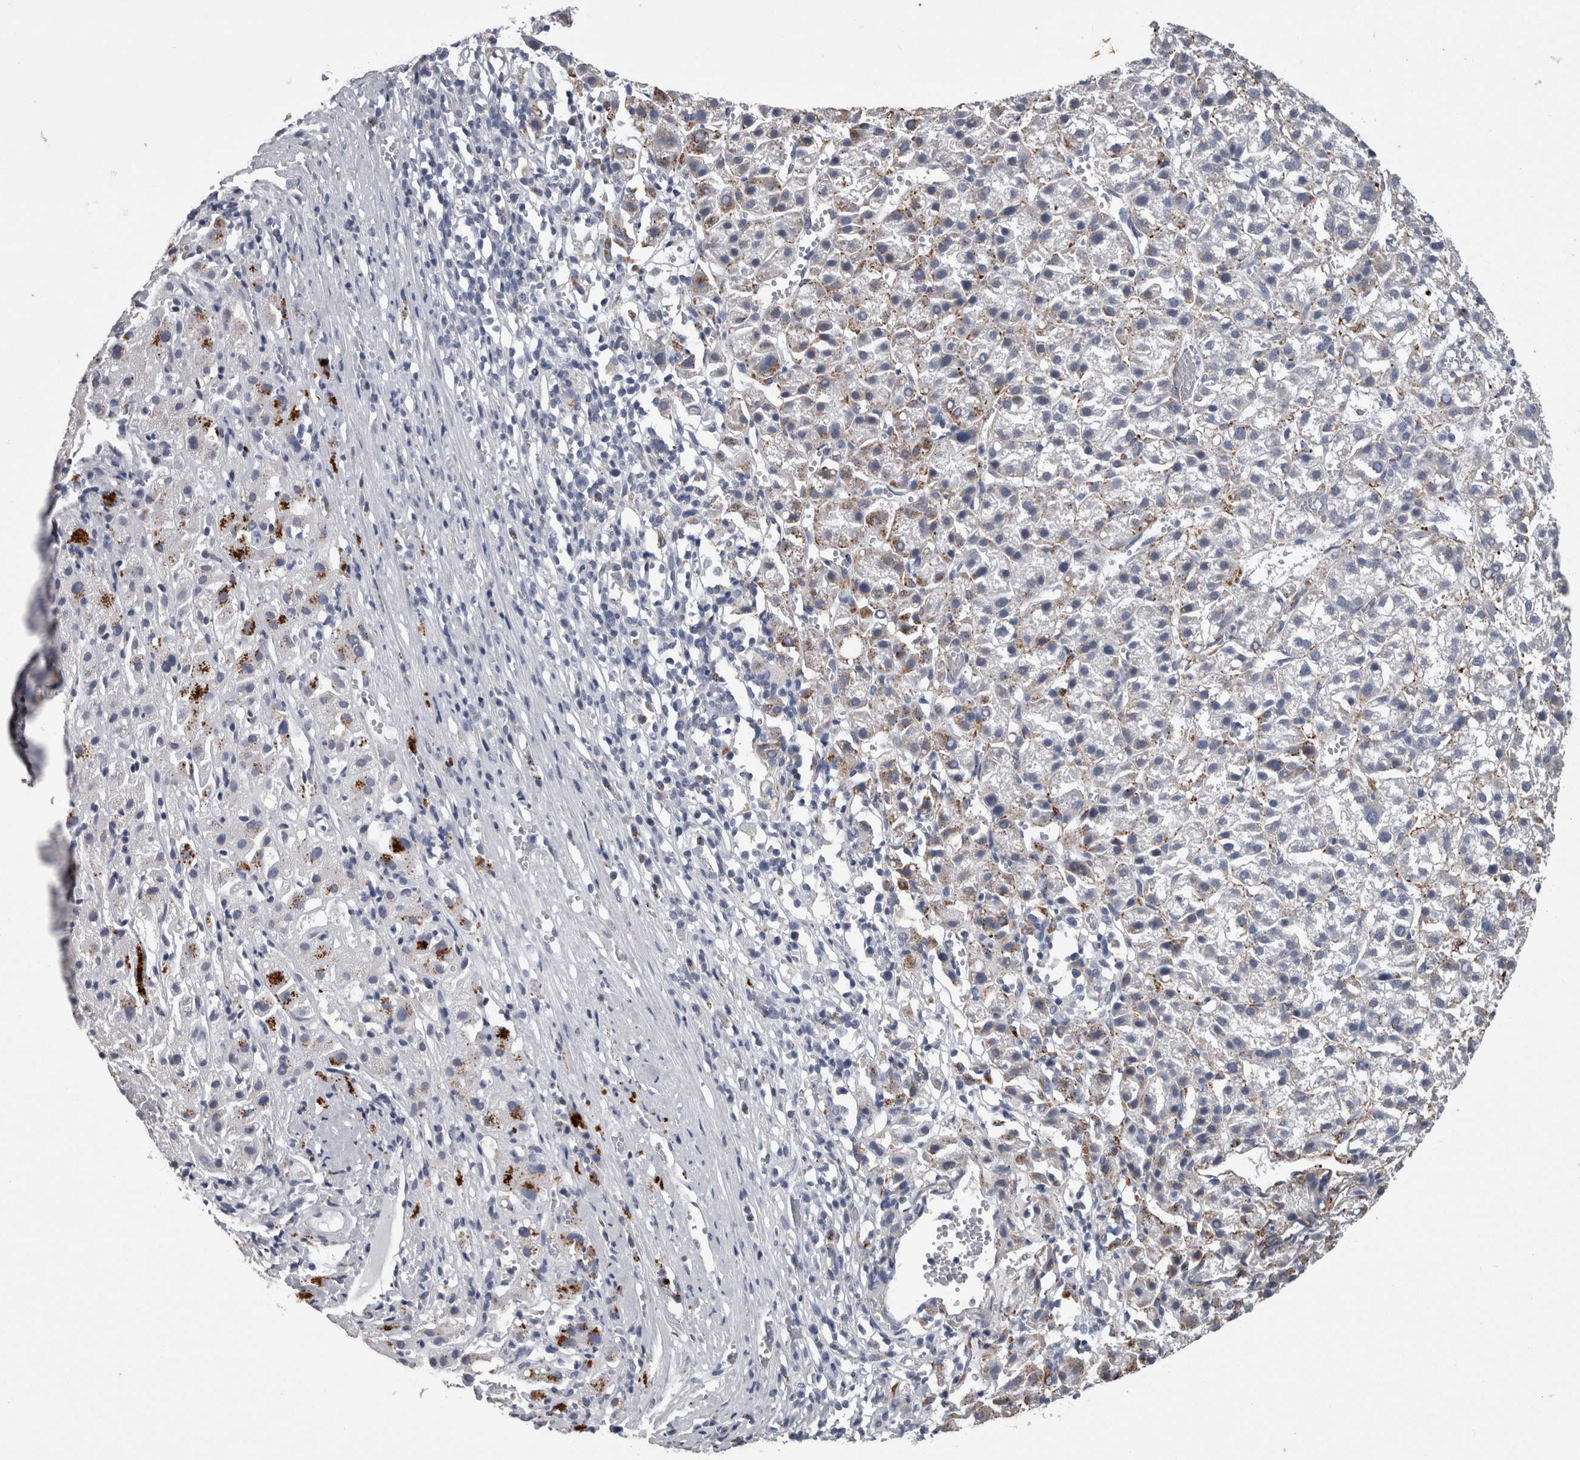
{"staining": {"intensity": "weak", "quantity": "<25%", "location": "cytoplasmic/membranous"}, "tissue": "liver cancer", "cell_type": "Tumor cells", "image_type": "cancer", "snomed": [{"axis": "morphology", "description": "Carcinoma, Hepatocellular, NOS"}, {"axis": "topography", "description": "Liver"}], "caption": "This is a photomicrograph of IHC staining of liver cancer, which shows no staining in tumor cells.", "gene": "DPP7", "patient": {"sex": "female", "age": 58}}